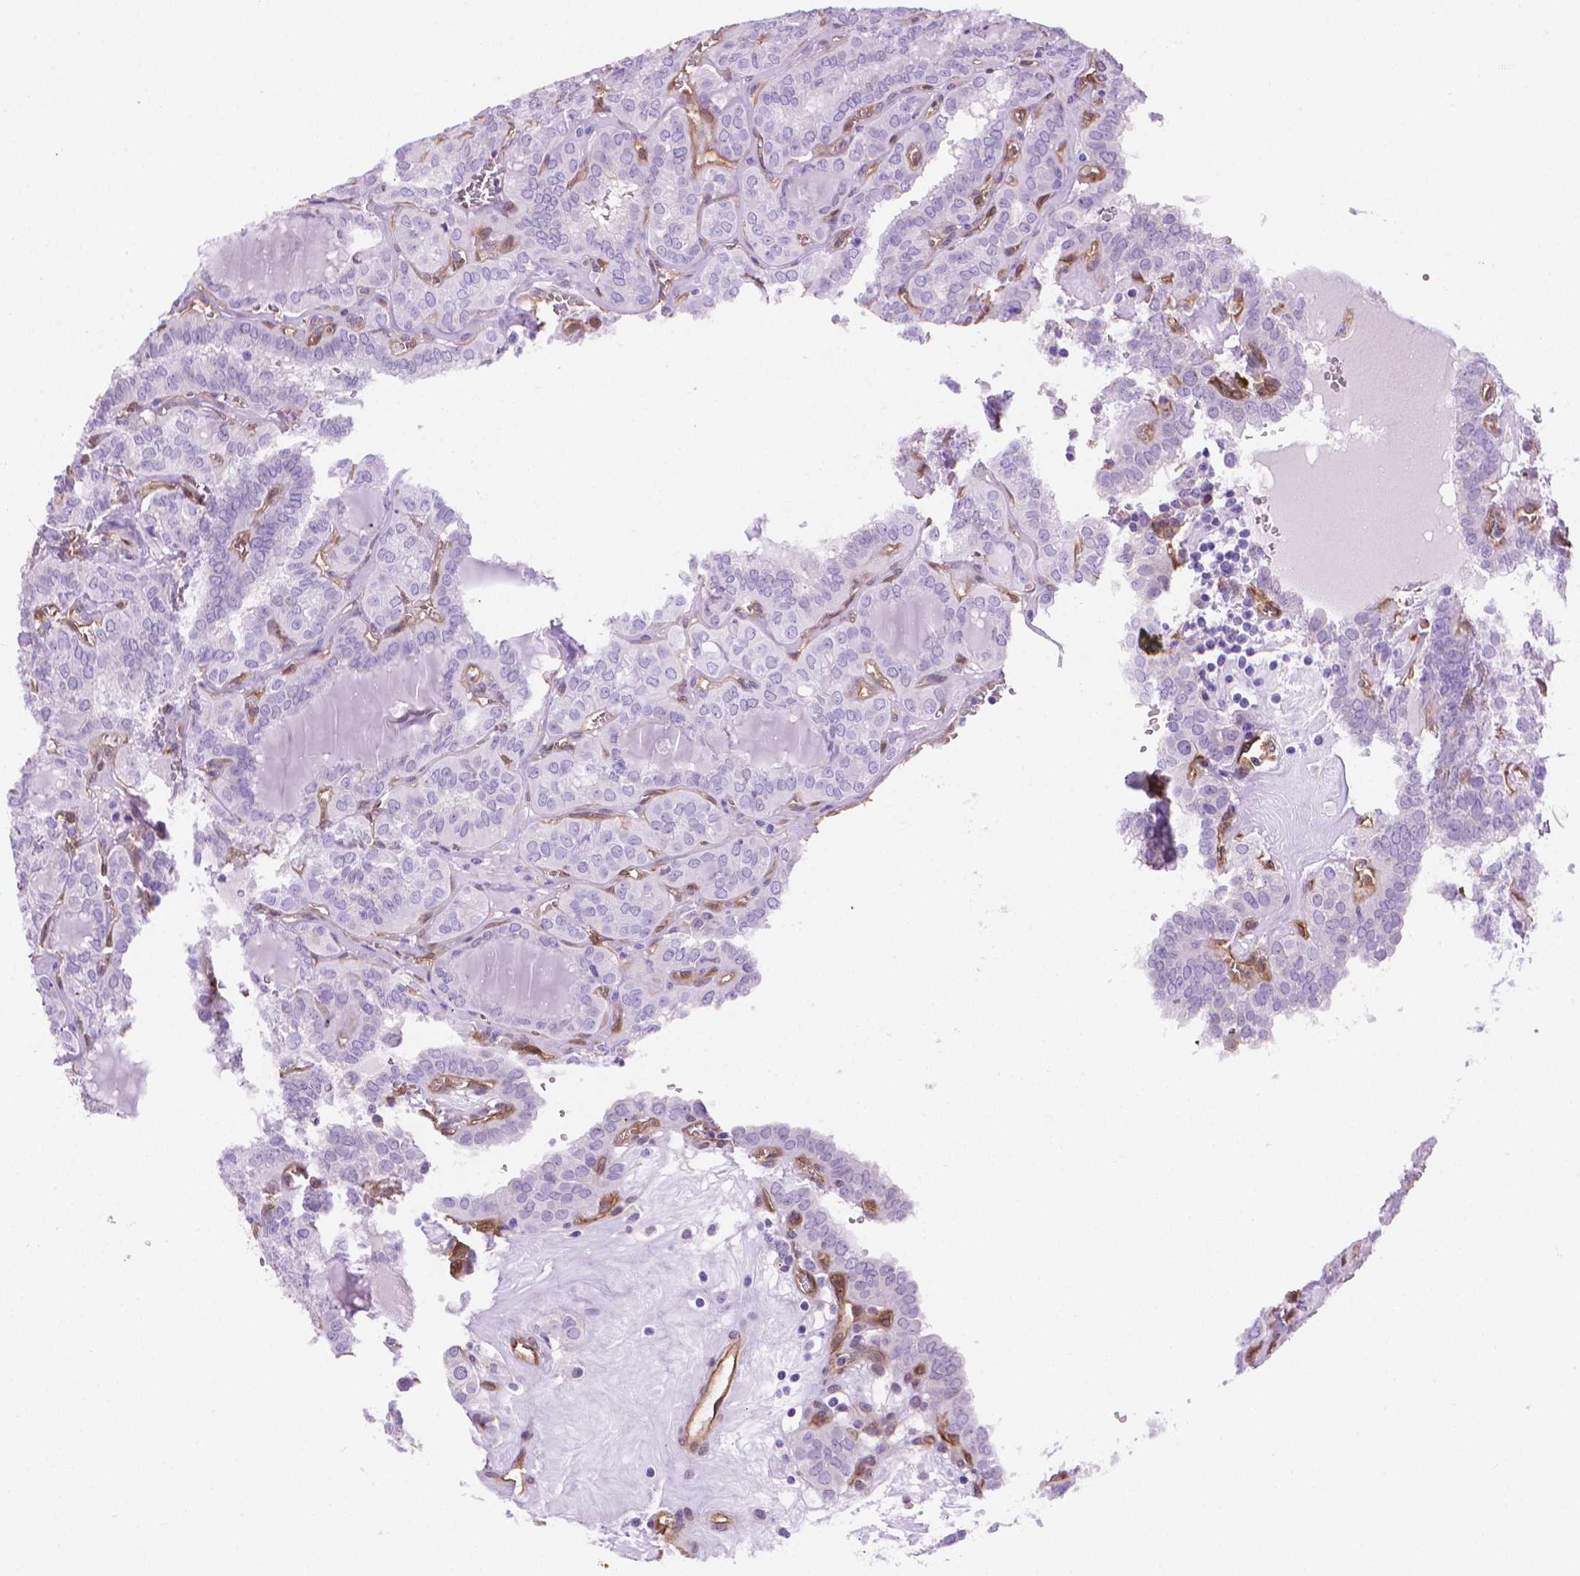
{"staining": {"intensity": "negative", "quantity": "none", "location": "none"}, "tissue": "thyroid cancer", "cell_type": "Tumor cells", "image_type": "cancer", "snomed": [{"axis": "morphology", "description": "Papillary adenocarcinoma, NOS"}, {"axis": "topography", "description": "Thyroid gland"}], "caption": "Human thyroid cancer stained for a protein using immunohistochemistry demonstrates no expression in tumor cells.", "gene": "CLIC4", "patient": {"sex": "female", "age": 41}}